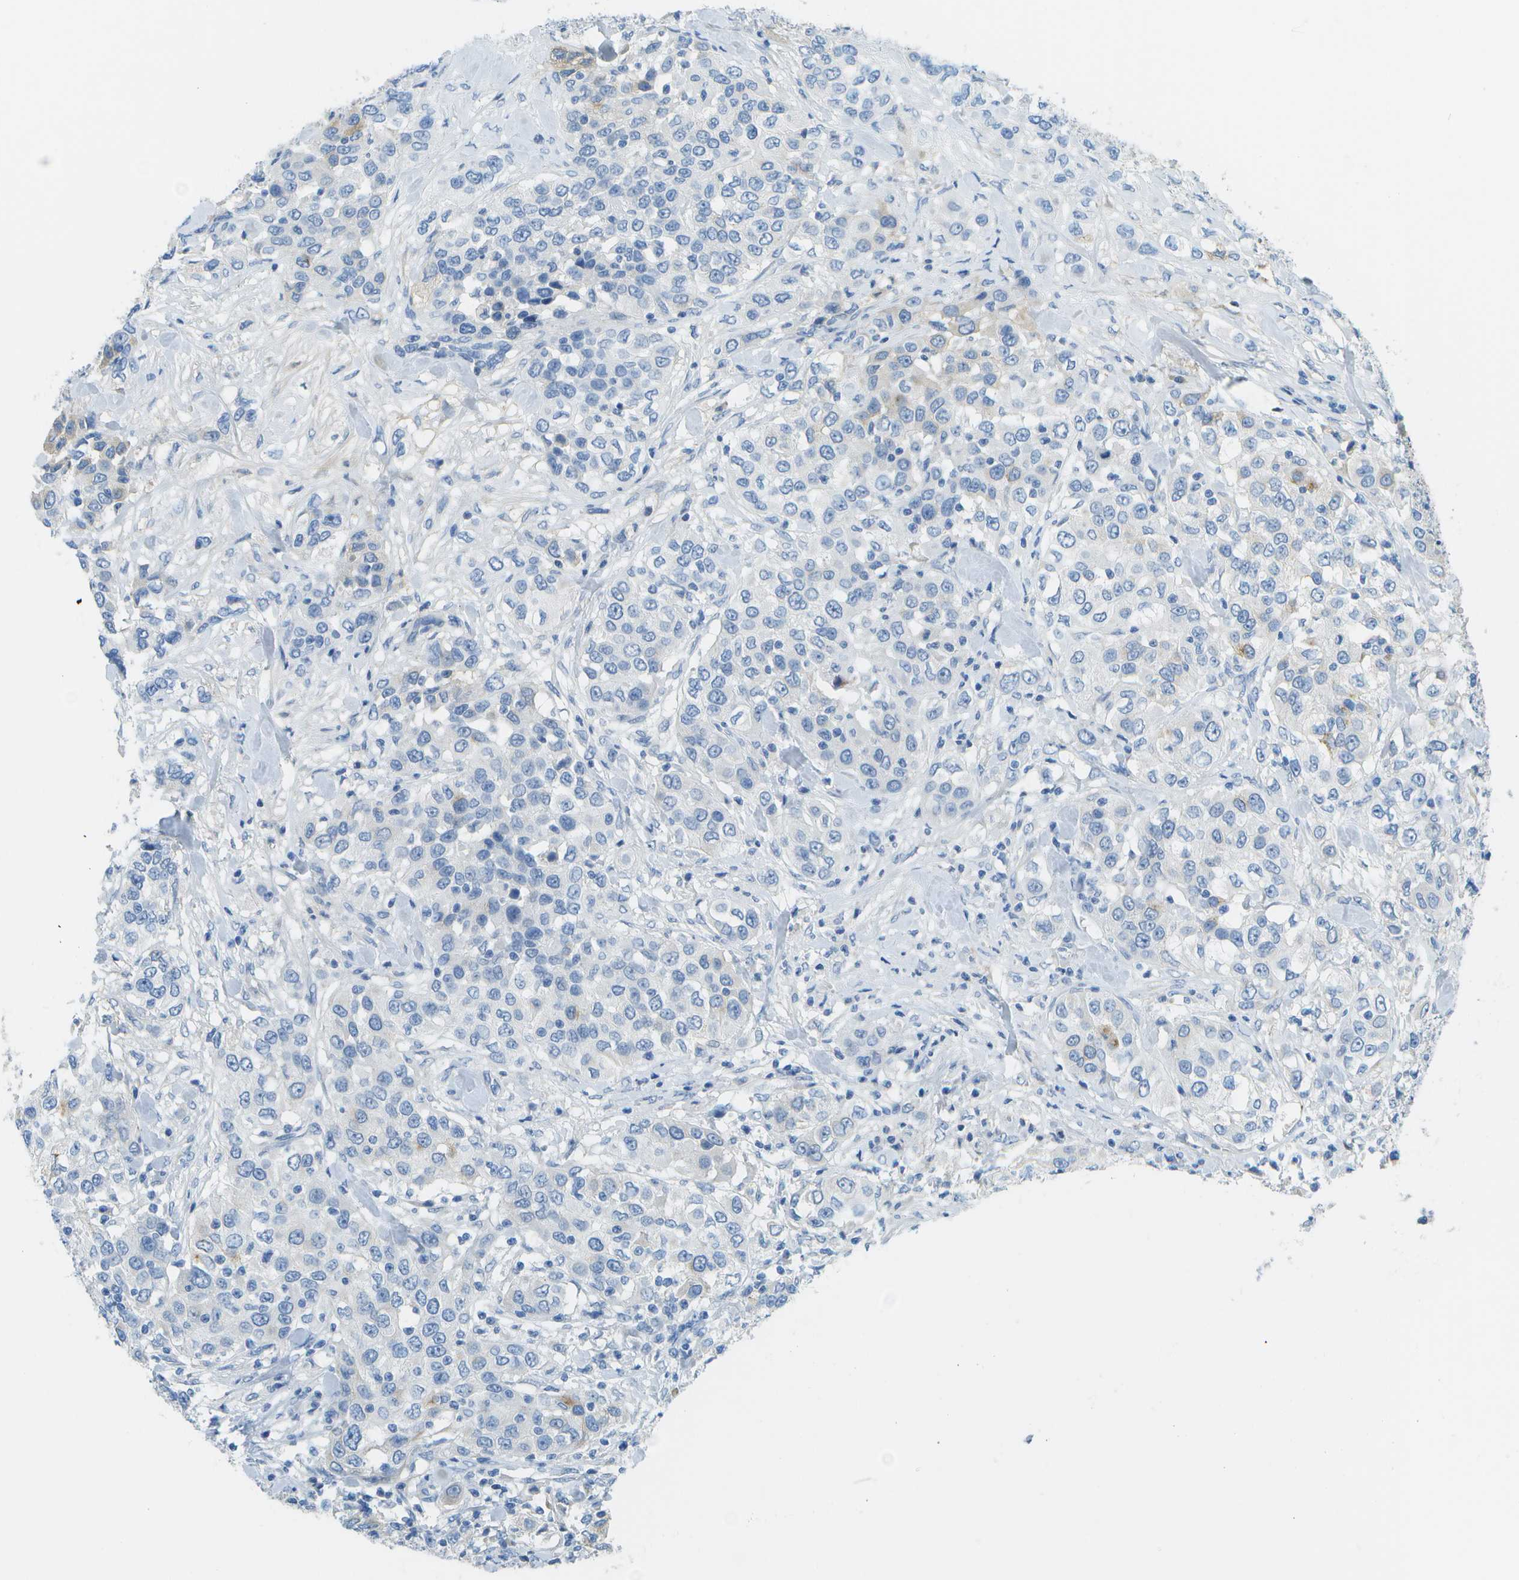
{"staining": {"intensity": "negative", "quantity": "none", "location": "none"}, "tissue": "urothelial cancer", "cell_type": "Tumor cells", "image_type": "cancer", "snomed": [{"axis": "morphology", "description": "Urothelial carcinoma, High grade"}, {"axis": "topography", "description": "Urinary bladder"}], "caption": "This micrograph is of high-grade urothelial carcinoma stained with IHC to label a protein in brown with the nuclei are counter-stained blue. There is no expression in tumor cells.", "gene": "C1S", "patient": {"sex": "female", "age": 80}}